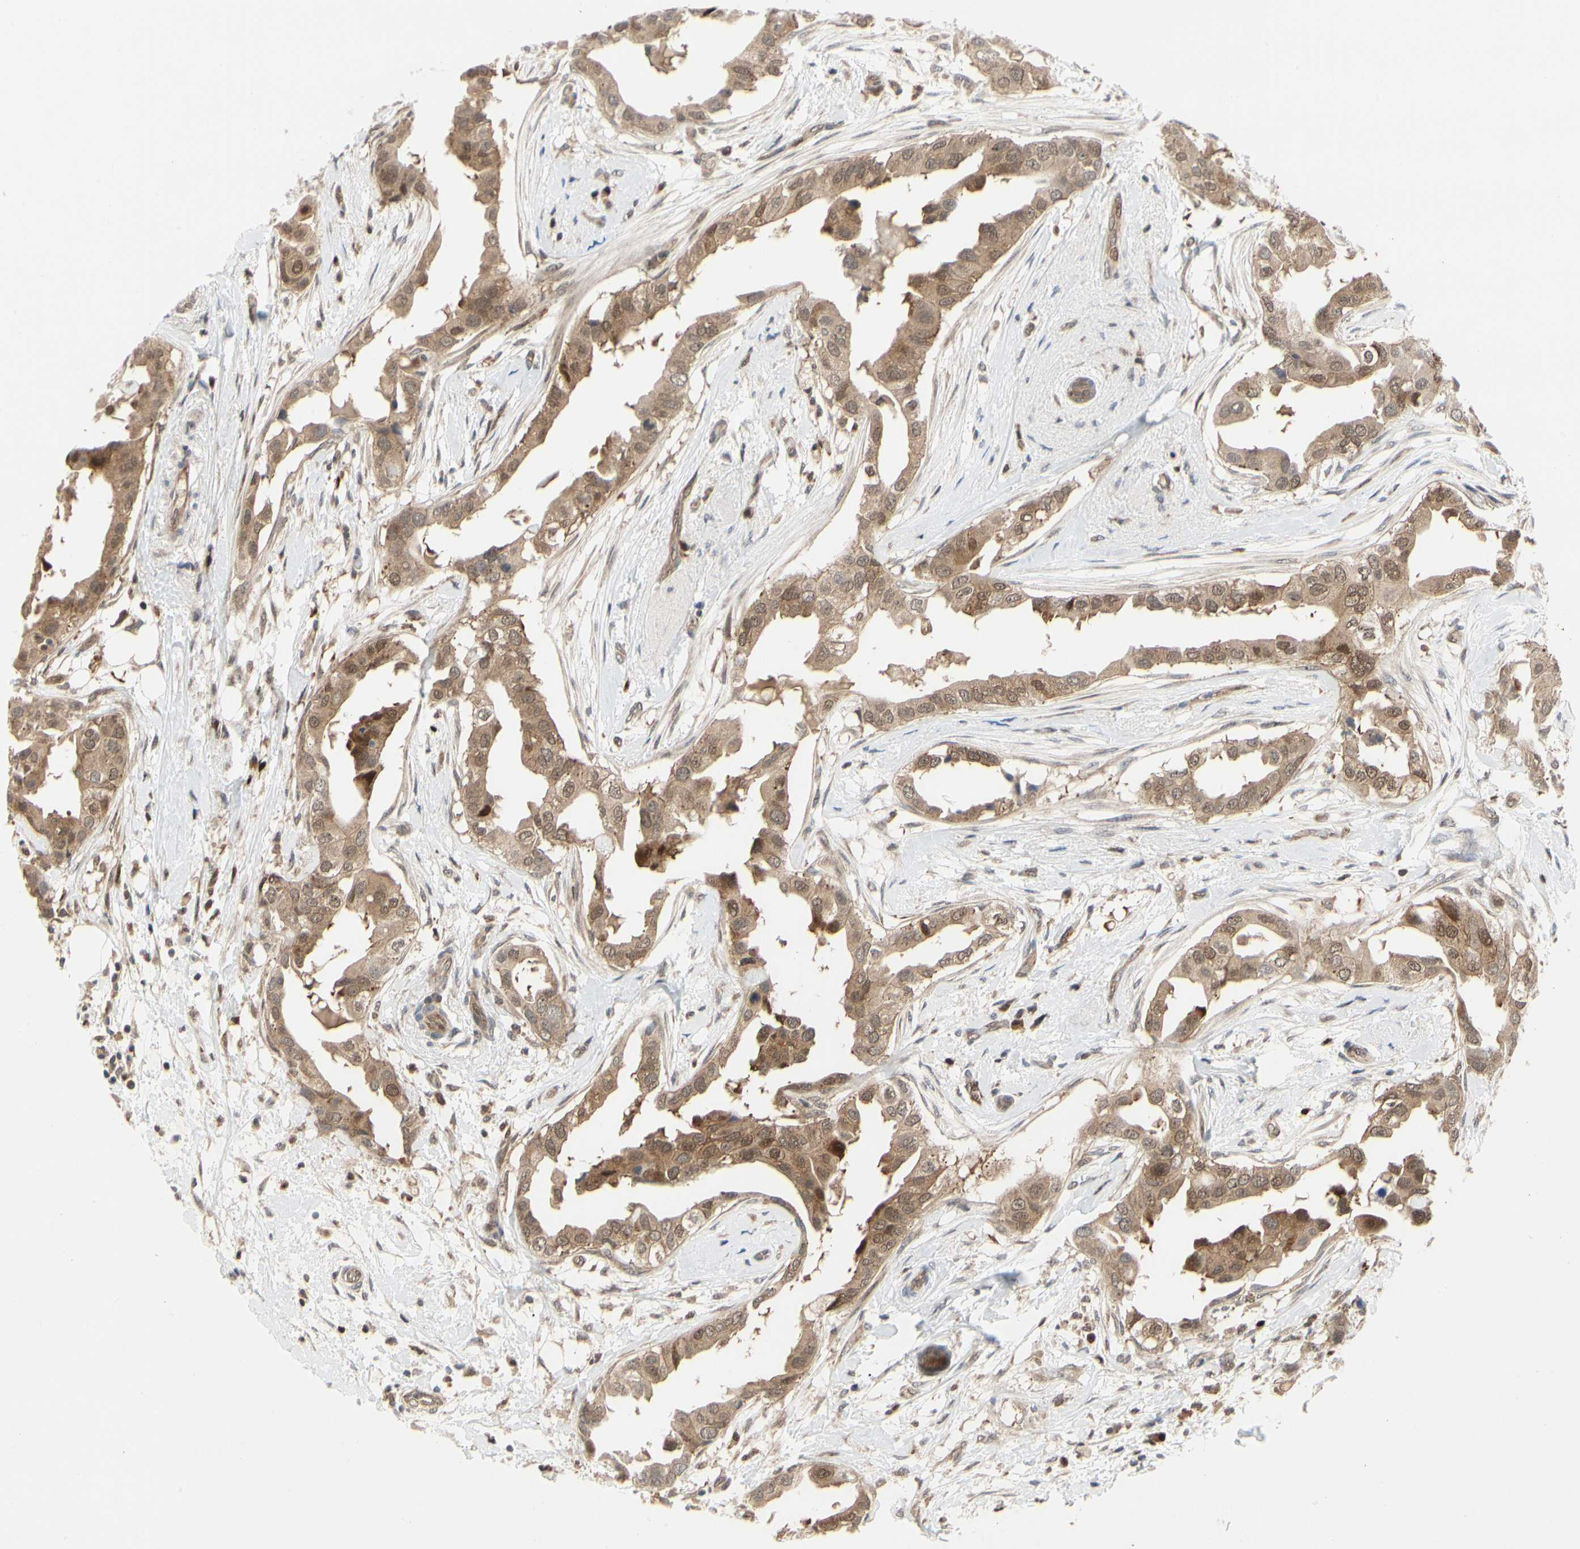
{"staining": {"intensity": "moderate", "quantity": ">75%", "location": "cytoplasmic/membranous"}, "tissue": "breast cancer", "cell_type": "Tumor cells", "image_type": "cancer", "snomed": [{"axis": "morphology", "description": "Duct carcinoma"}, {"axis": "topography", "description": "Breast"}], "caption": "About >75% of tumor cells in breast cancer demonstrate moderate cytoplasmic/membranous protein positivity as visualized by brown immunohistochemical staining.", "gene": "CDK5", "patient": {"sex": "female", "age": 40}}